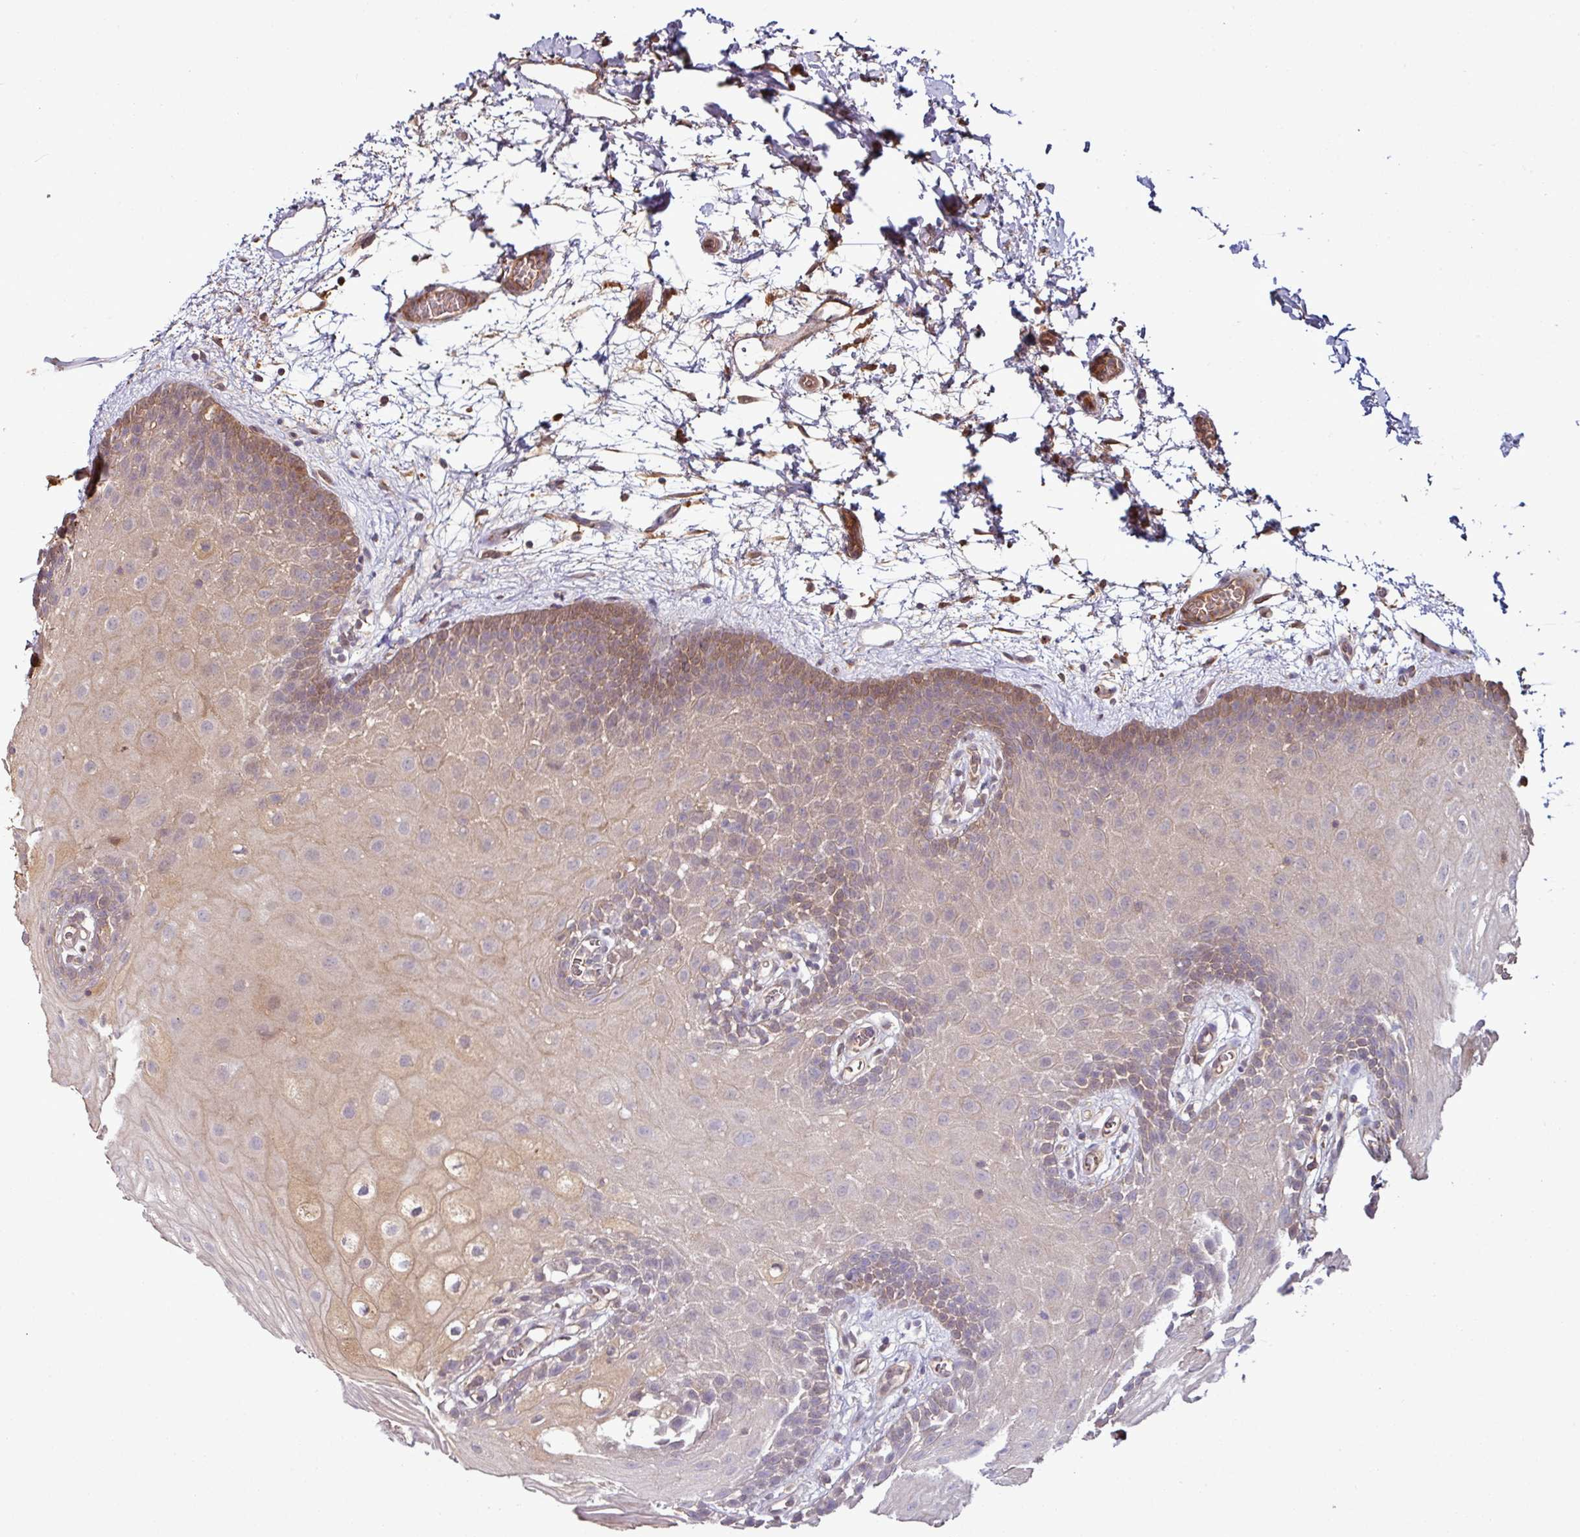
{"staining": {"intensity": "moderate", "quantity": "25%-75%", "location": "cytoplasmic/membranous"}, "tissue": "oral mucosa", "cell_type": "Squamous epithelial cells", "image_type": "normal", "snomed": [{"axis": "morphology", "description": "Normal tissue, NOS"}, {"axis": "morphology", "description": "Squamous cell carcinoma, NOS"}, {"axis": "topography", "description": "Oral tissue"}, {"axis": "topography", "description": "Tounge, NOS"}, {"axis": "topography", "description": "Head-Neck"}], "caption": "Benign oral mucosa demonstrates moderate cytoplasmic/membranous expression in about 25%-75% of squamous epithelial cells The staining was performed using DAB to visualize the protein expression in brown, while the nuclei were stained in blue with hematoxylin (Magnification: 20x)..", "gene": "GNPDA1", "patient": {"sex": "male", "age": 76}}